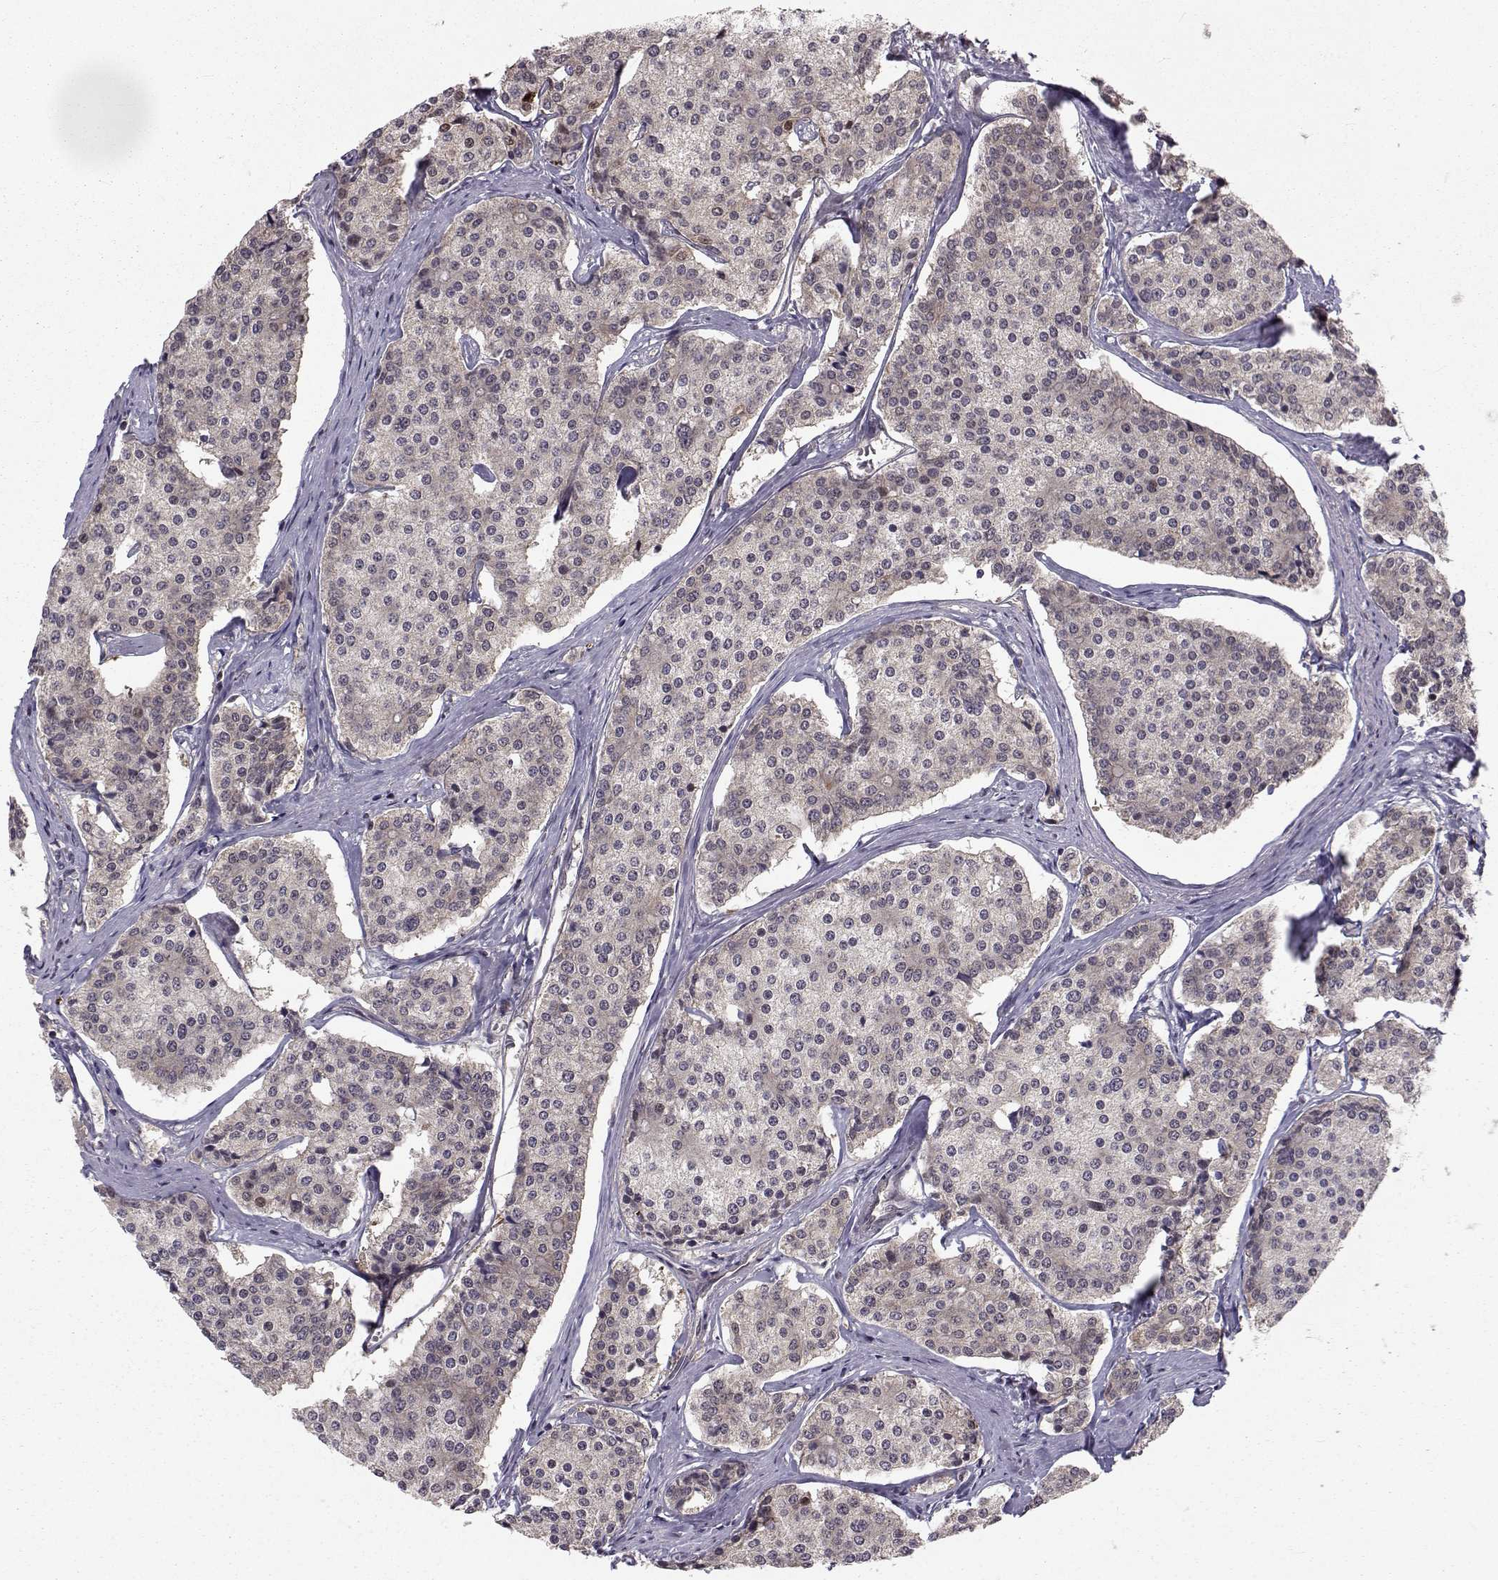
{"staining": {"intensity": "negative", "quantity": "none", "location": "none"}, "tissue": "carcinoid", "cell_type": "Tumor cells", "image_type": "cancer", "snomed": [{"axis": "morphology", "description": "Carcinoid, malignant, NOS"}, {"axis": "topography", "description": "Small intestine"}], "caption": "IHC histopathology image of neoplastic tissue: carcinoid stained with DAB displays no significant protein positivity in tumor cells.", "gene": "PKN2", "patient": {"sex": "female", "age": 65}}